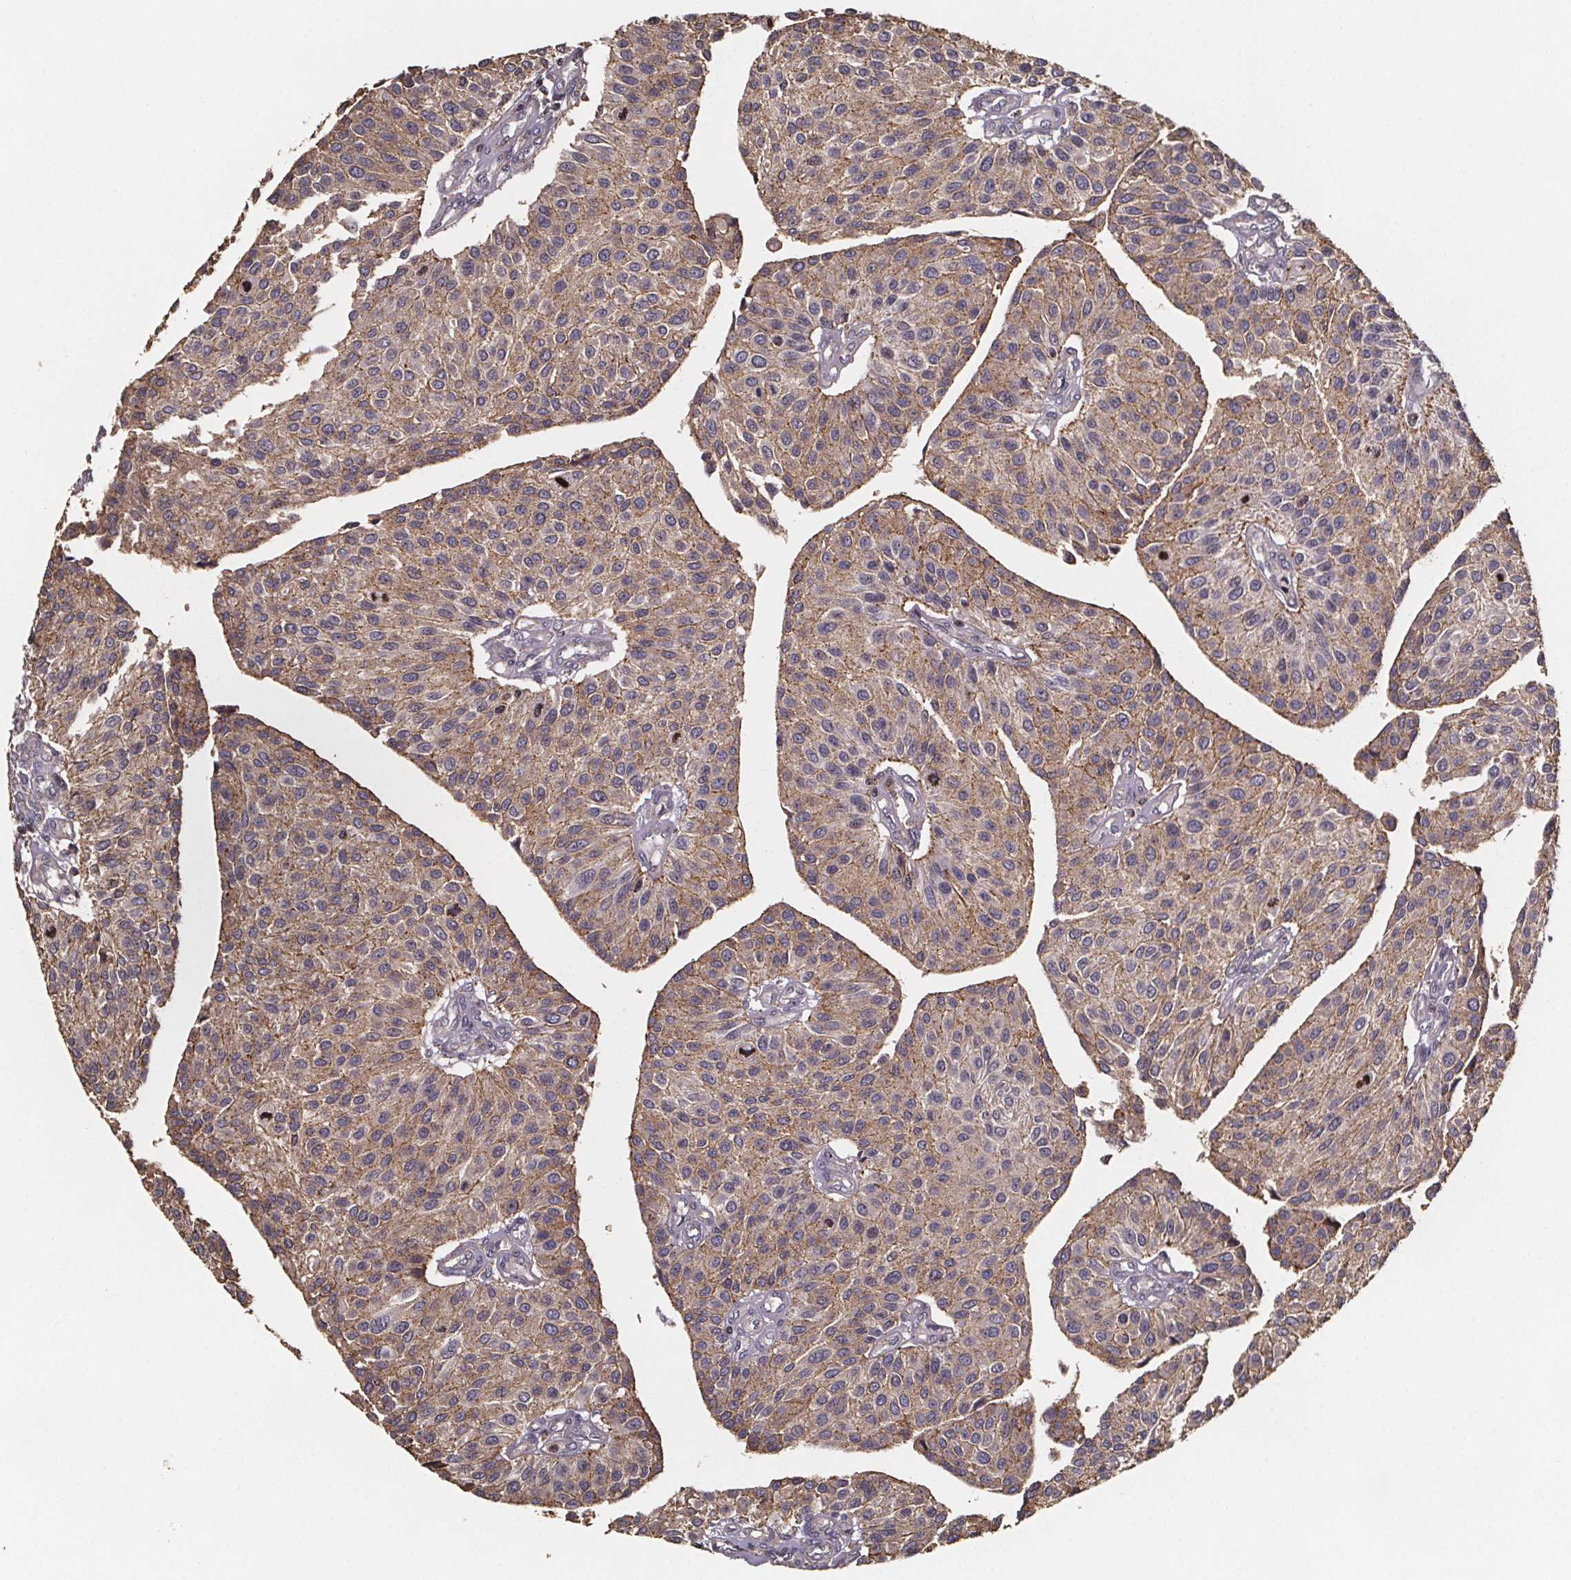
{"staining": {"intensity": "moderate", "quantity": ">75%", "location": "cytoplasmic/membranous"}, "tissue": "urothelial cancer", "cell_type": "Tumor cells", "image_type": "cancer", "snomed": [{"axis": "morphology", "description": "Urothelial carcinoma, NOS"}, {"axis": "topography", "description": "Urinary bladder"}], "caption": "Protein expression analysis of urothelial cancer displays moderate cytoplasmic/membranous expression in approximately >75% of tumor cells.", "gene": "ZNF879", "patient": {"sex": "male", "age": 55}}